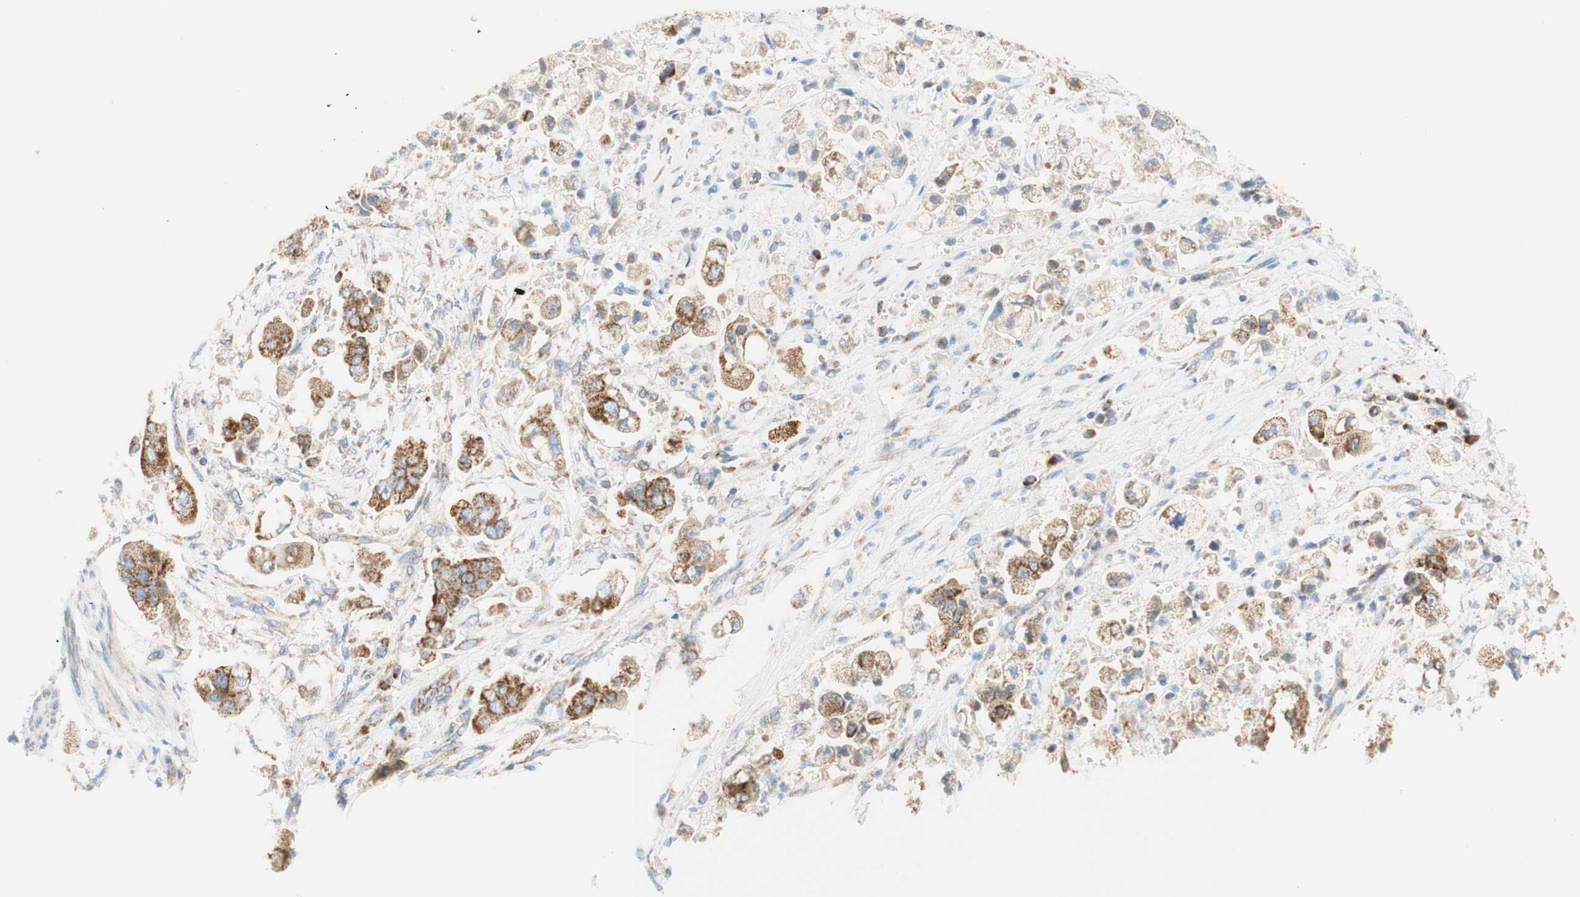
{"staining": {"intensity": "strong", "quantity": ">75%", "location": "cytoplasmic/membranous"}, "tissue": "stomach cancer", "cell_type": "Tumor cells", "image_type": "cancer", "snomed": [{"axis": "morphology", "description": "Adenocarcinoma, NOS"}, {"axis": "topography", "description": "Stomach"}], "caption": "A high-resolution micrograph shows immunohistochemistry staining of stomach cancer (adenocarcinoma), which exhibits strong cytoplasmic/membranous staining in about >75% of tumor cells.", "gene": "TOMM20", "patient": {"sex": "male", "age": 62}}